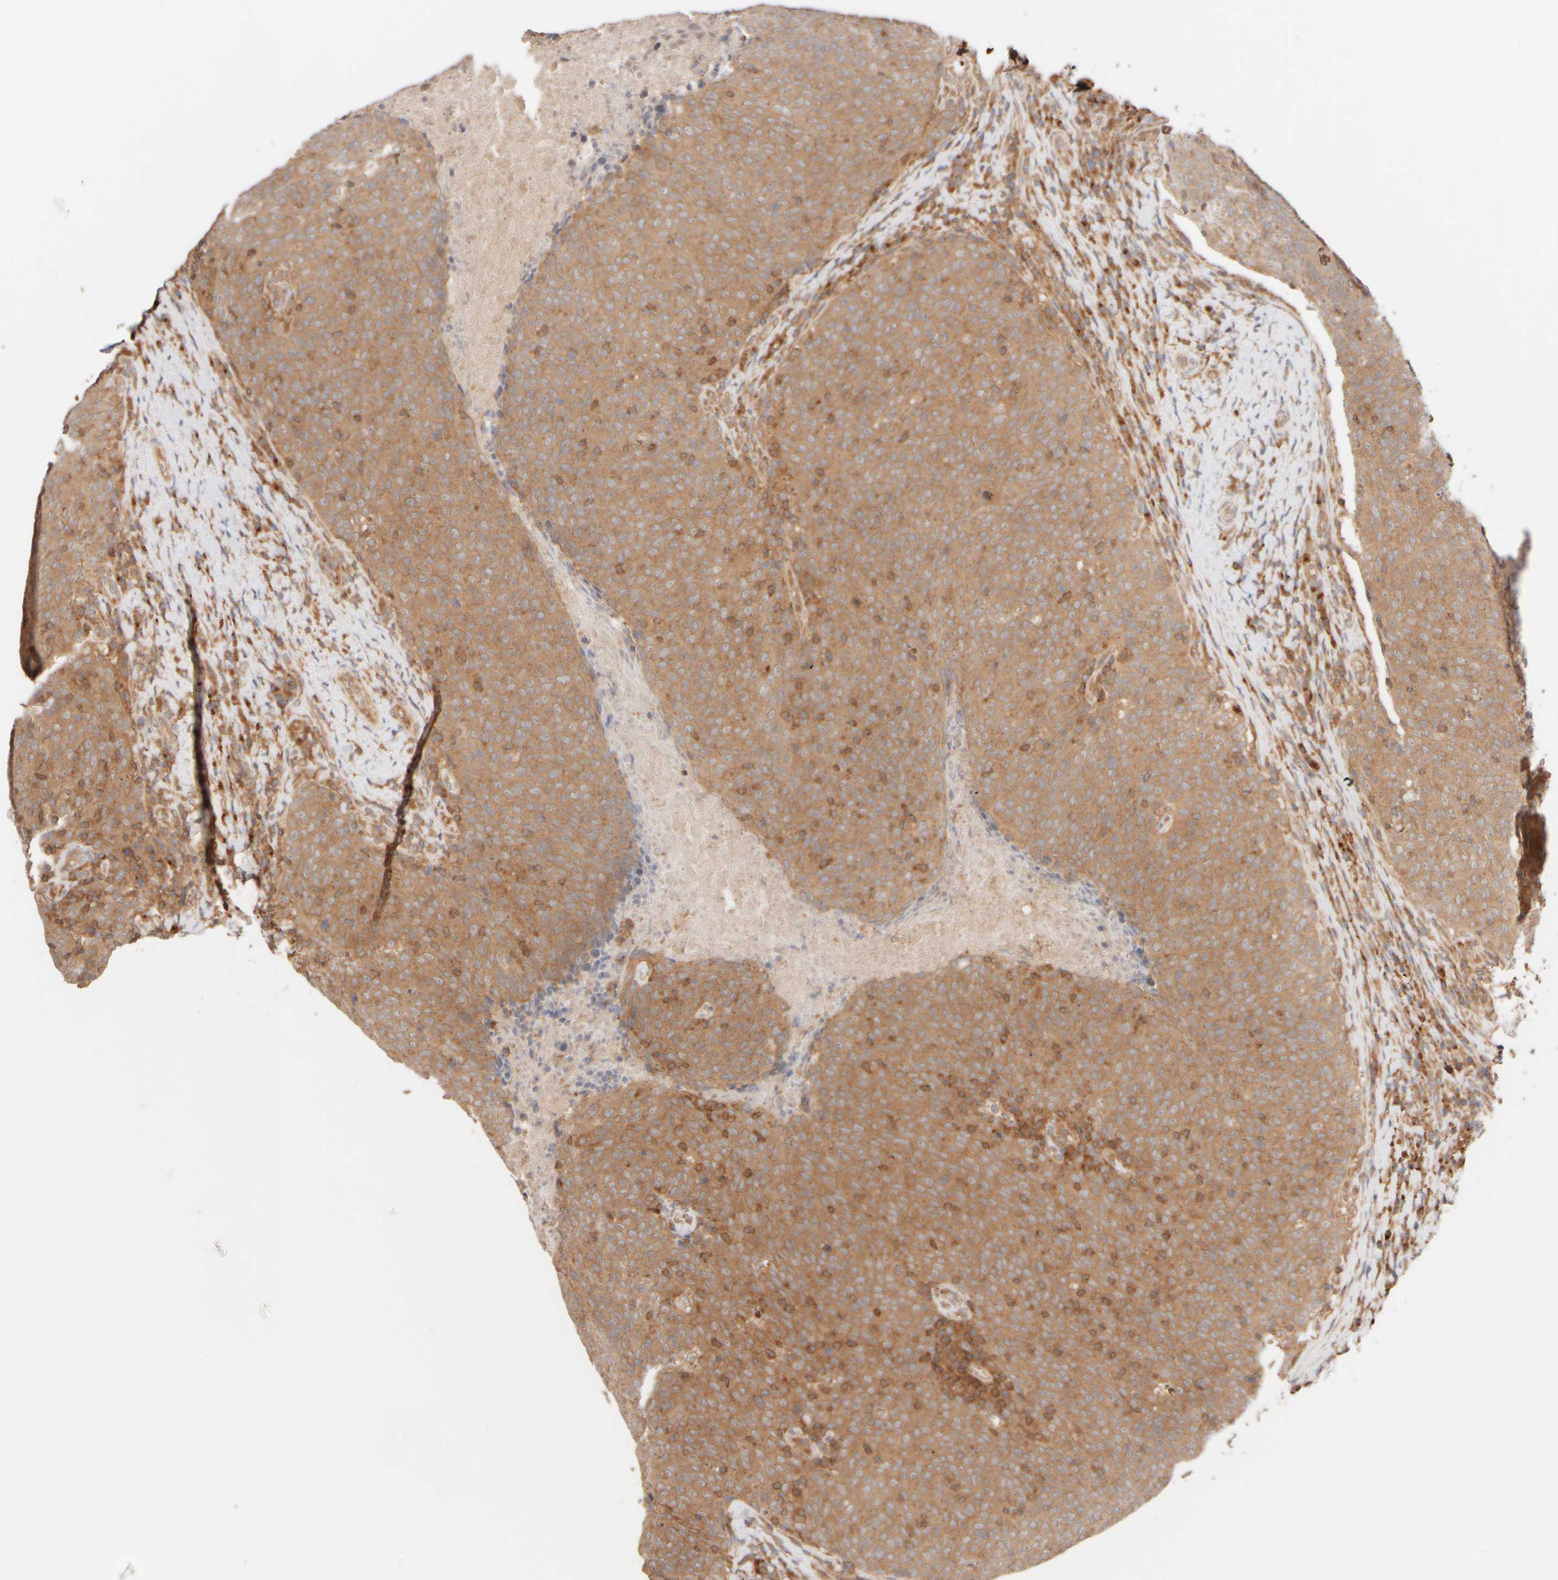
{"staining": {"intensity": "moderate", "quantity": ">75%", "location": "cytoplasmic/membranous"}, "tissue": "head and neck cancer", "cell_type": "Tumor cells", "image_type": "cancer", "snomed": [{"axis": "morphology", "description": "Squamous cell carcinoma, NOS"}, {"axis": "morphology", "description": "Squamous cell carcinoma, metastatic, NOS"}, {"axis": "topography", "description": "Lymph node"}, {"axis": "topography", "description": "Head-Neck"}], "caption": "Head and neck squamous cell carcinoma stained with a protein marker displays moderate staining in tumor cells.", "gene": "RABEP1", "patient": {"sex": "male", "age": 62}}